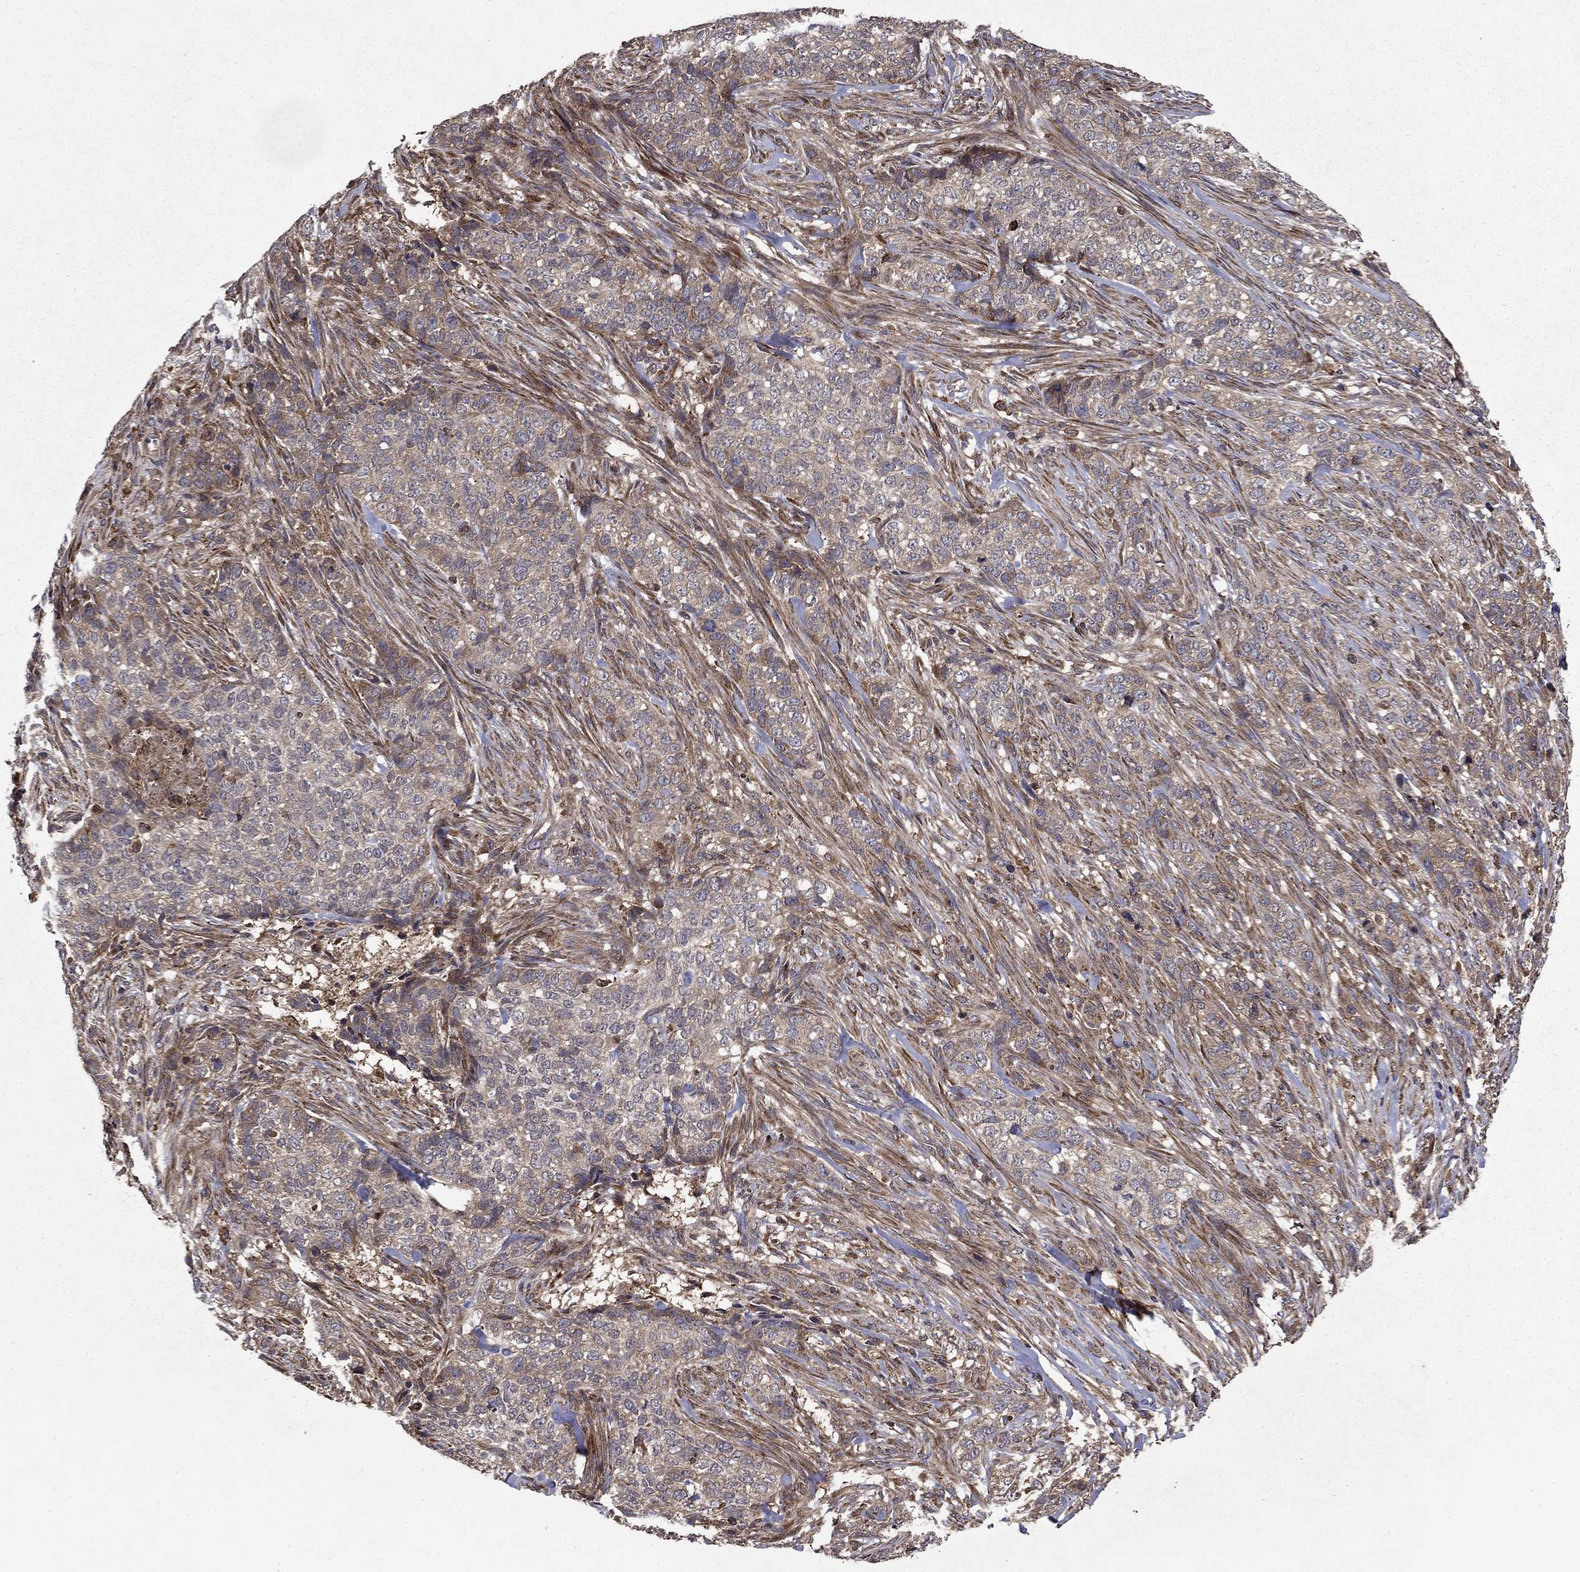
{"staining": {"intensity": "weak", "quantity": "<25%", "location": "cytoplasmic/membranous"}, "tissue": "skin cancer", "cell_type": "Tumor cells", "image_type": "cancer", "snomed": [{"axis": "morphology", "description": "Basal cell carcinoma"}, {"axis": "topography", "description": "Skin"}], "caption": "Tumor cells show no significant positivity in basal cell carcinoma (skin). (Immunohistochemistry, brightfield microscopy, high magnification).", "gene": "BABAM2", "patient": {"sex": "female", "age": 69}}